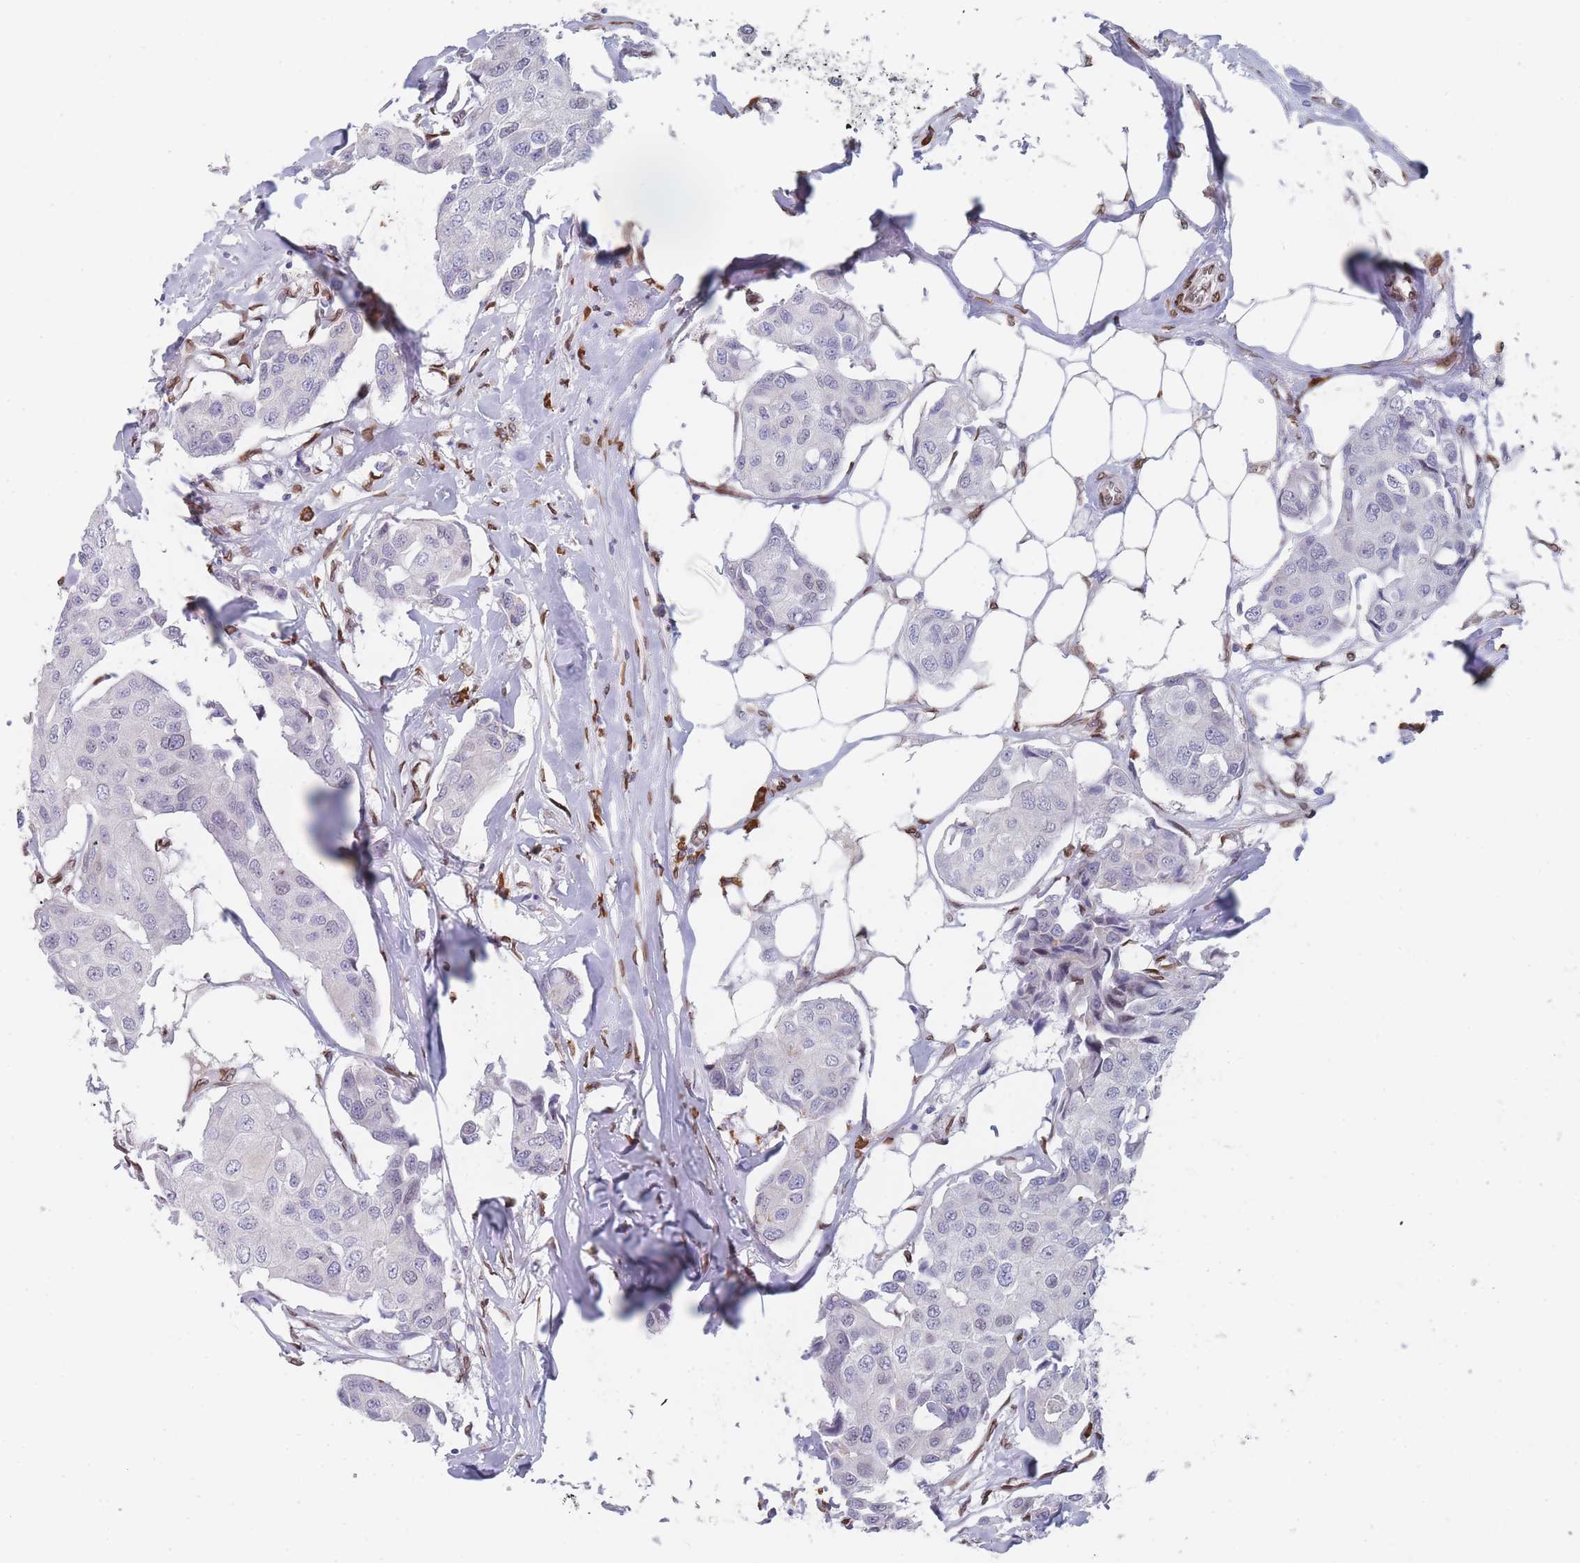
{"staining": {"intensity": "negative", "quantity": "none", "location": "none"}, "tissue": "breast cancer", "cell_type": "Tumor cells", "image_type": "cancer", "snomed": [{"axis": "morphology", "description": "Duct carcinoma"}, {"axis": "topography", "description": "Breast"}, {"axis": "topography", "description": "Lymph node"}], "caption": "This is an immunohistochemistry (IHC) micrograph of human breast cancer. There is no expression in tumor cells.", "gene": "ZBTB1", "patient": {"sex": "female", "age": 80}}